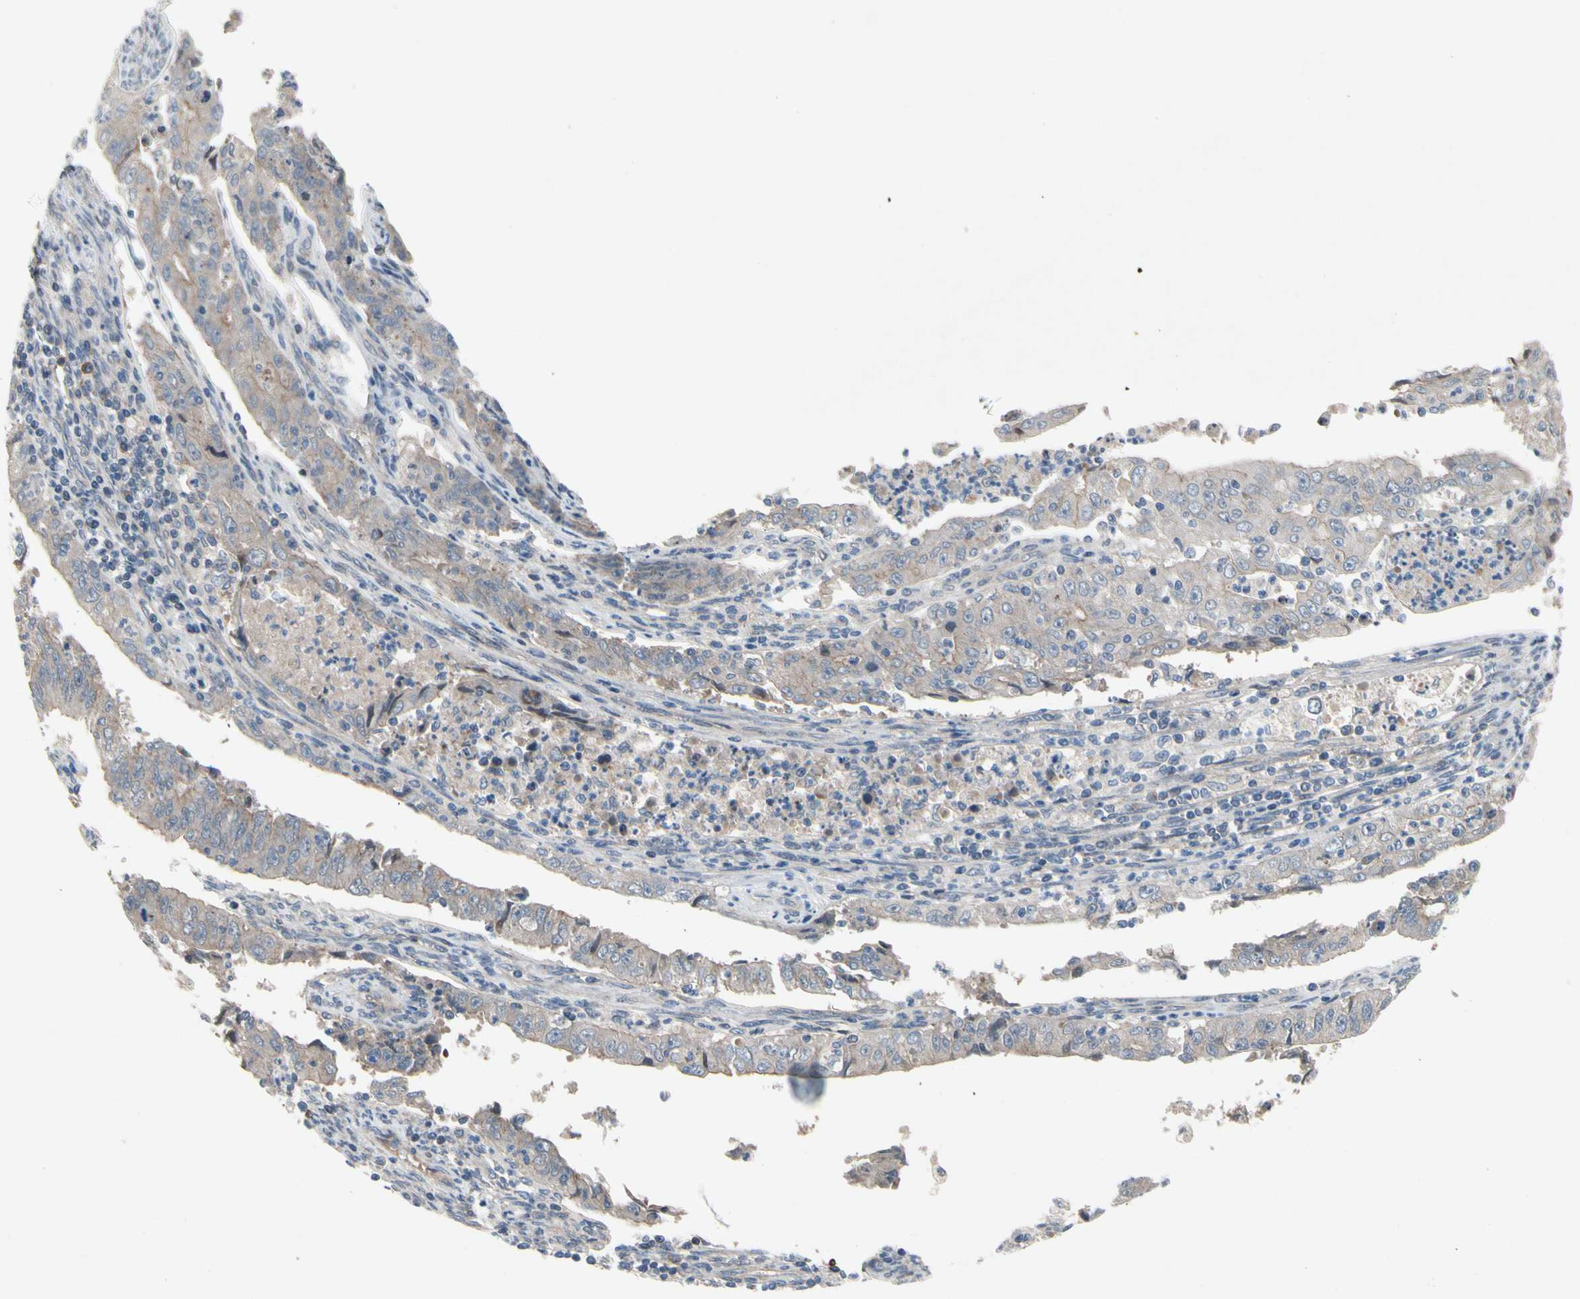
{"staining": {"intensity": "weak", "quantity": "25%-75%", "location": "cytoplasmic/membranous"}, "tissue": "endometrial cancer", "cell_type": "Tumor cells", "image_type": "cancer", "snomed": [{"axis": "morphology", "description": "Adenocarcinoma, NOS"}, {"axis": "topography", "description": "Endometrium"}], "caption": "Adenocarcinoma (endometrial) stained with a brown dye reveals weak cytoplasmic/membranous positive positivity in about 25%-75% of tumor cells.", "gene": "ICAM5", "patient": {"sex": "female", "age": 42}}